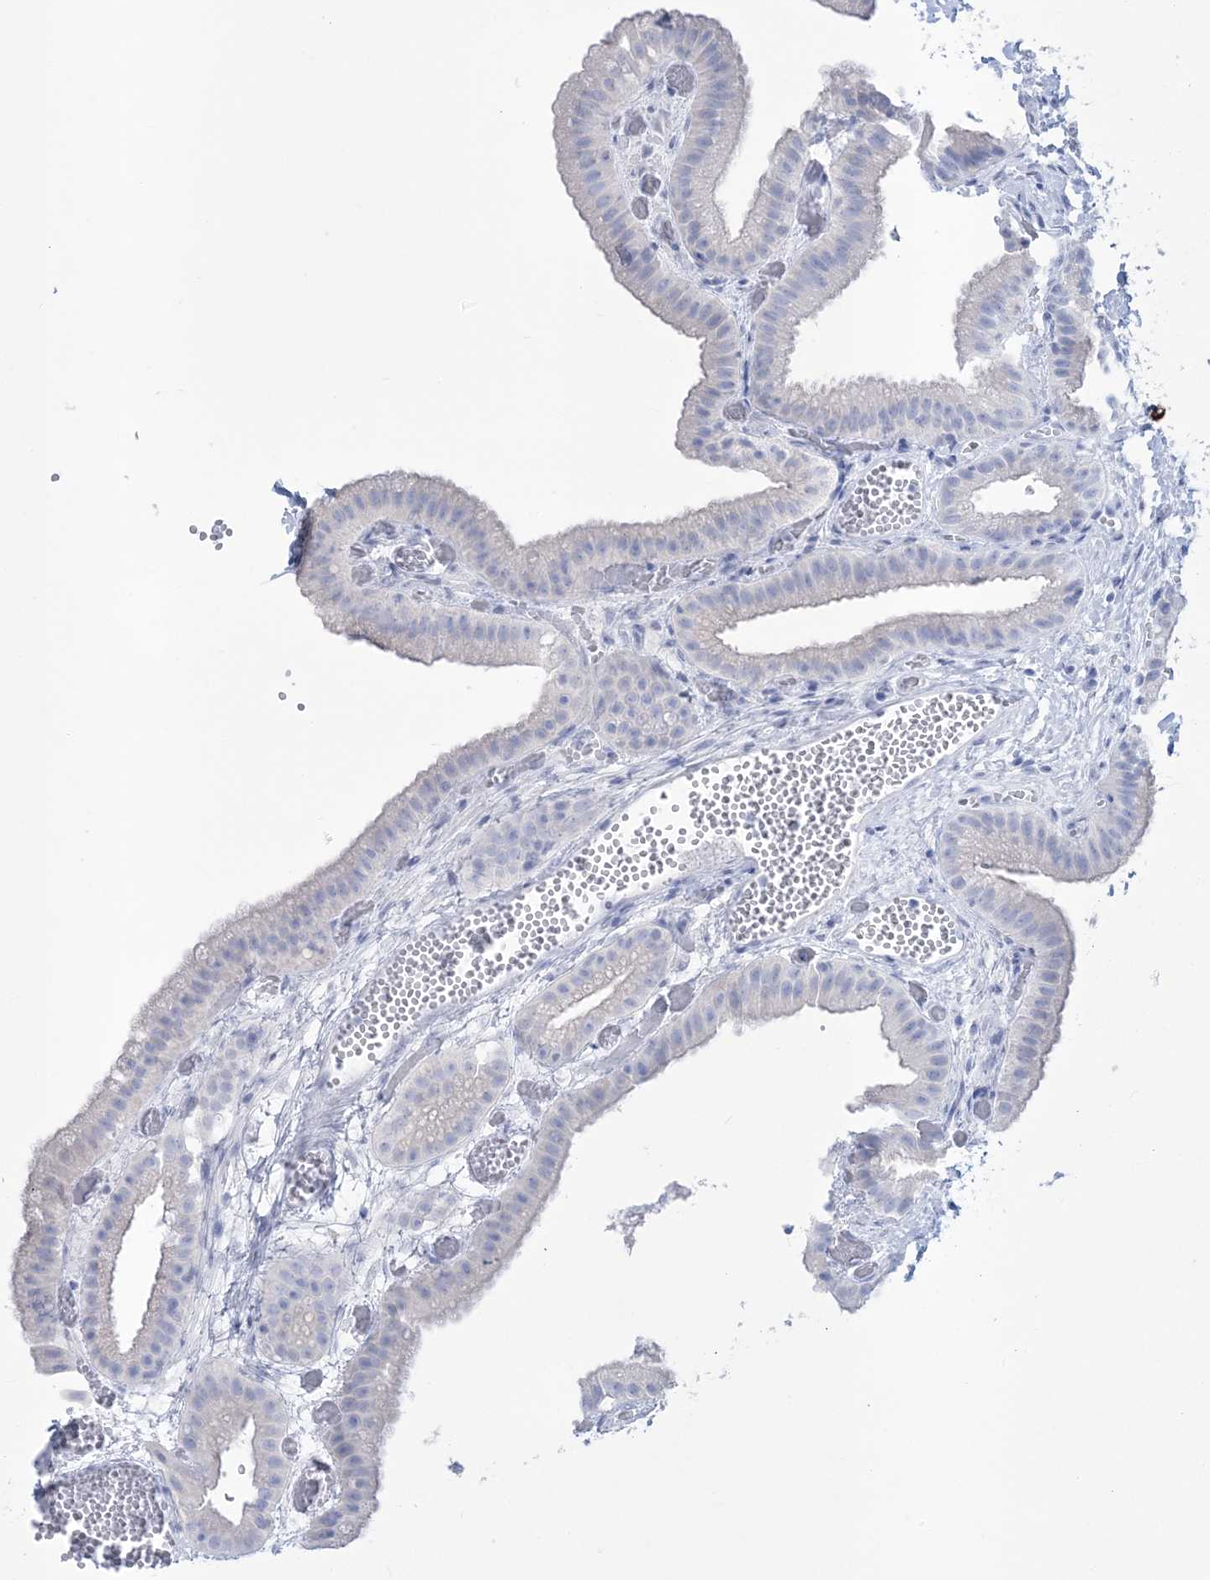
{"staining": {"intensity": "negative", "quantity": "none", "location": "none"}, "tissue": "gallbladder", "cell_type": "Glandular cells", "image_type": "normal", "snomed": [{"axis": "morphology", "description": "Normal tissue, NOS"}, {"axis": "topography", "description": "Gallbladder"}], "caption": "Gallbladder stained for a protein using immunohistochemistry (IHC) reveals no positivity glandular cells.", "gene": "RBP2", "patient": {"sex": "female", "age": 64}}